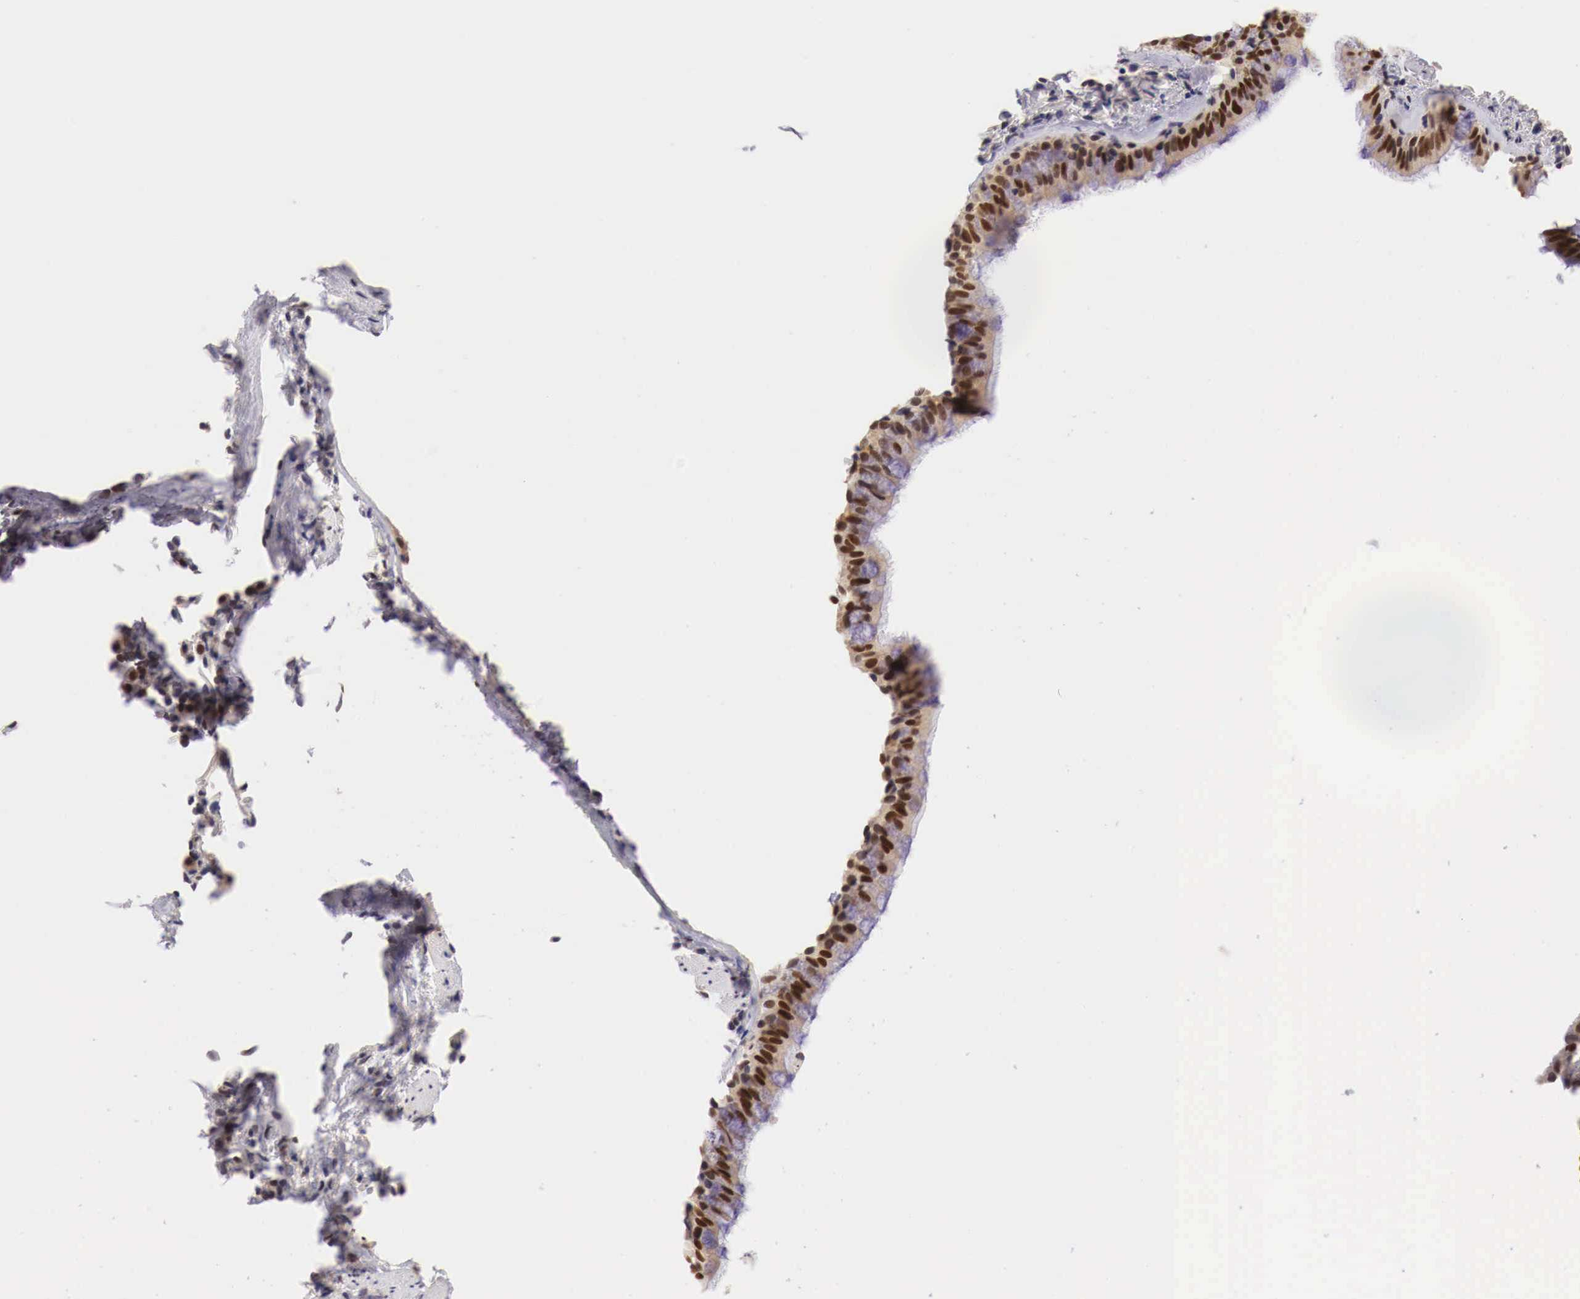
{"staining": {"intensity": "strong", "quantity": ">75%", "location": "cytoplasmic/membranous,nuclear"}, "tissue": "lung cancer", "cell_type": "Tumor cells", "image_type": "cancer", "snomed": [{"axis": "morphology", "description": "Neoplasm, malignant, NOS"}, {"axis": "topography", "description": "Lung"}], "caption": "Lung cancer (neoplasm (malignant)) stained for a protein (brown) exhibits strong cytoplasmic/membranous and nuclear positive positivity in about >75% of tumor cells.", "gene": "PABIR2", "patient": {"sex": "female", "age": 75}}